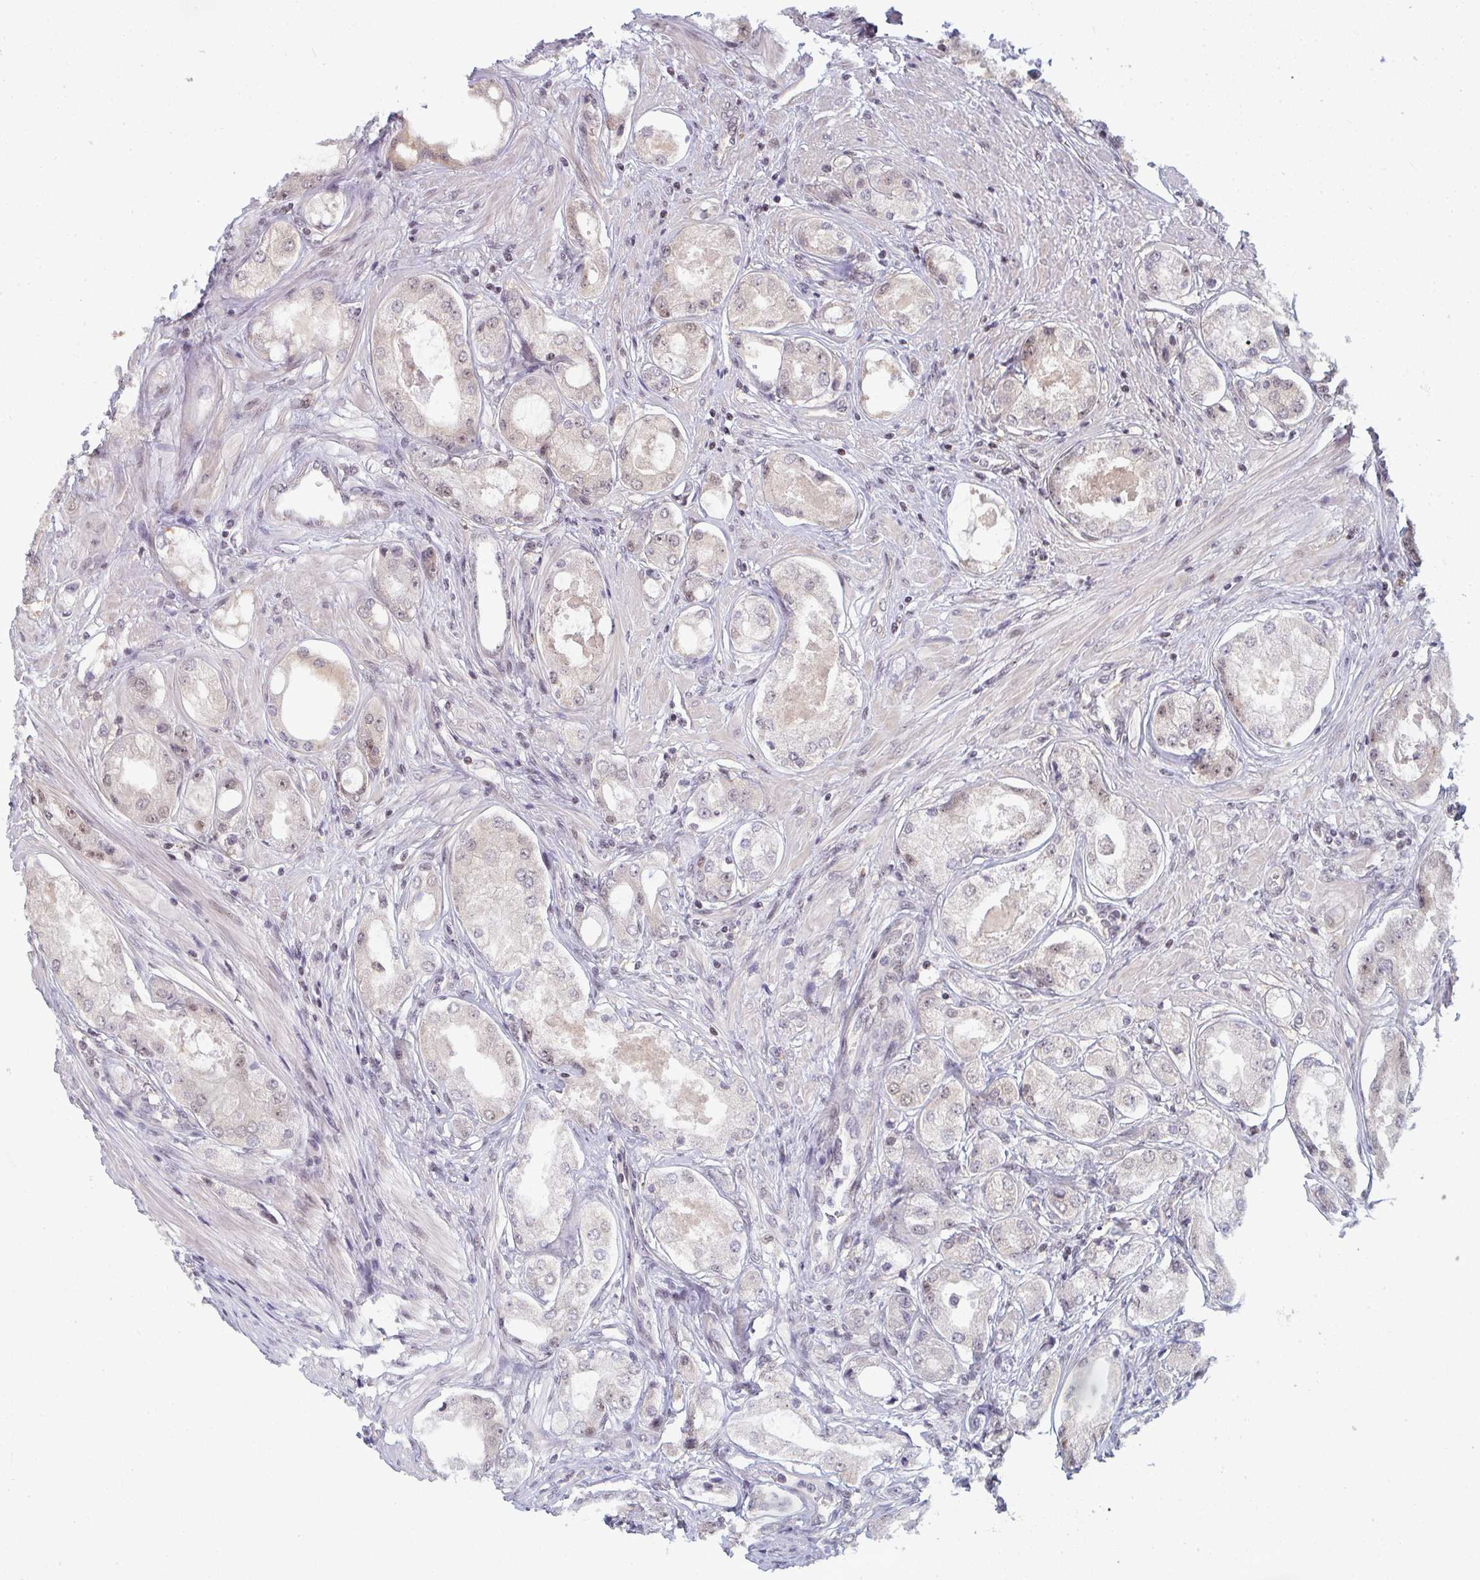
{"staining": {"intensity": "weak", "quantity": "<25%", "location": "nuclear"}, "tissue": "prostate cancer", "cell_type": "Tumor cells", "image_type": "cancer", "snomed": [{"axis": "morphology", "description": "Adenocarcinoma, Low grade"}, {"axis": "topography", "description": "Prostate"}], "caption": "IHC photomicrograph of human prostate cancer stained for a protein (brown), which shows no positivity in tumor cells. (Brightfield microscopy of DAB immunohistochemistry (IHC) at high magnification).", "gene": "ATF1", "patient": {"sex": "male", "age": 68}}